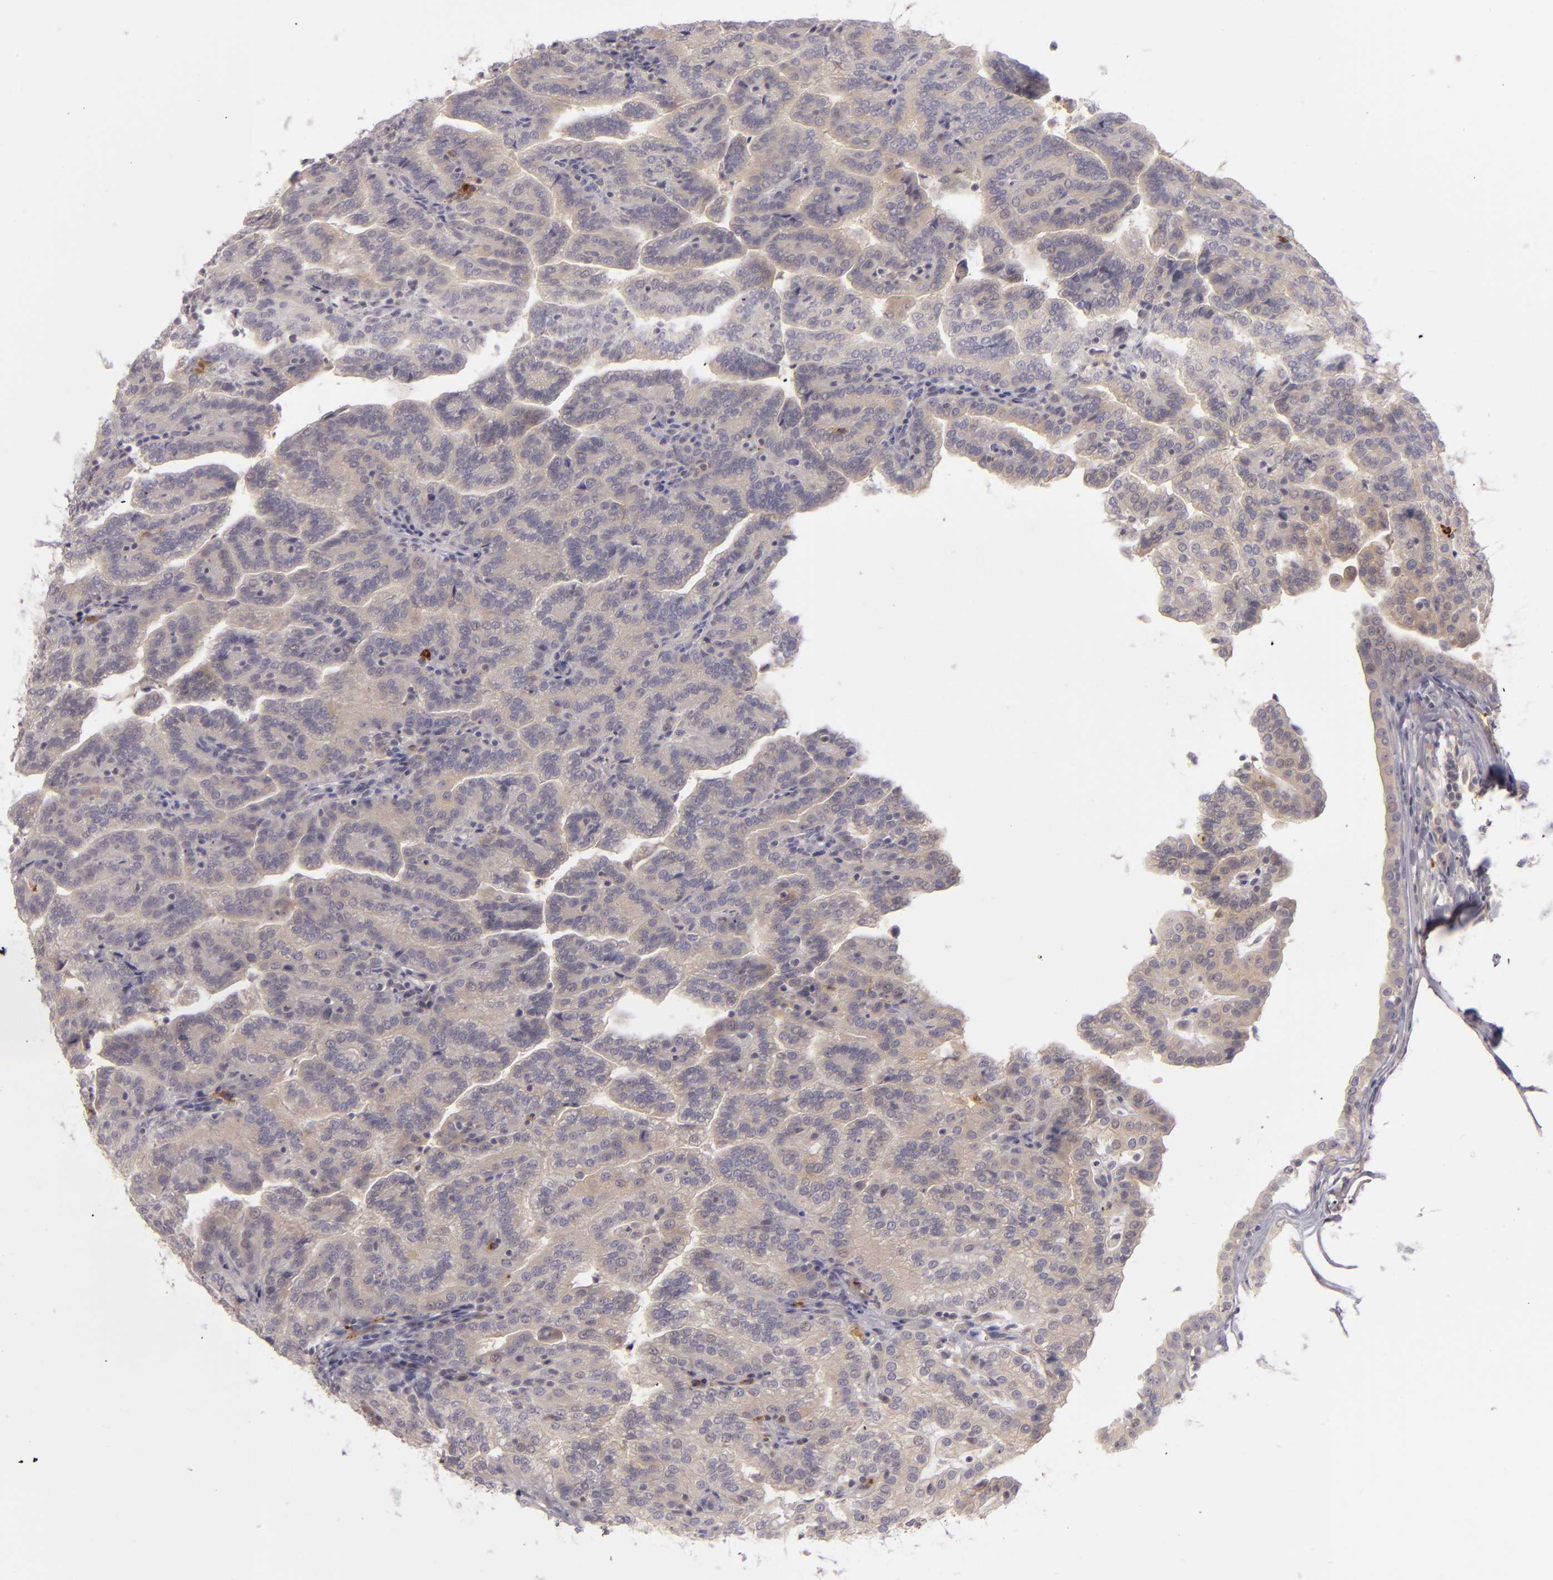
{"staining": {"intensity": "weak", "quantity": ">75%", "location": "cytoplasmic/membranous"}, "tissue": "renal cancer", "cell_type": "Tumor cells", "image_type": "cancer", "snomed": [{"axis": "morphology", "description": "Adenocarcinoma, NOS"}, {"axis": "topography", "description": "Kidney"}], "caption": "Tumor cells exhibit weak cytoplasmic/membranous expression in approximately >75% of cells in renal cancer (adenocarcinoma).", "gene": "CD83", "patient": {"sex": "male", "age": 61}}